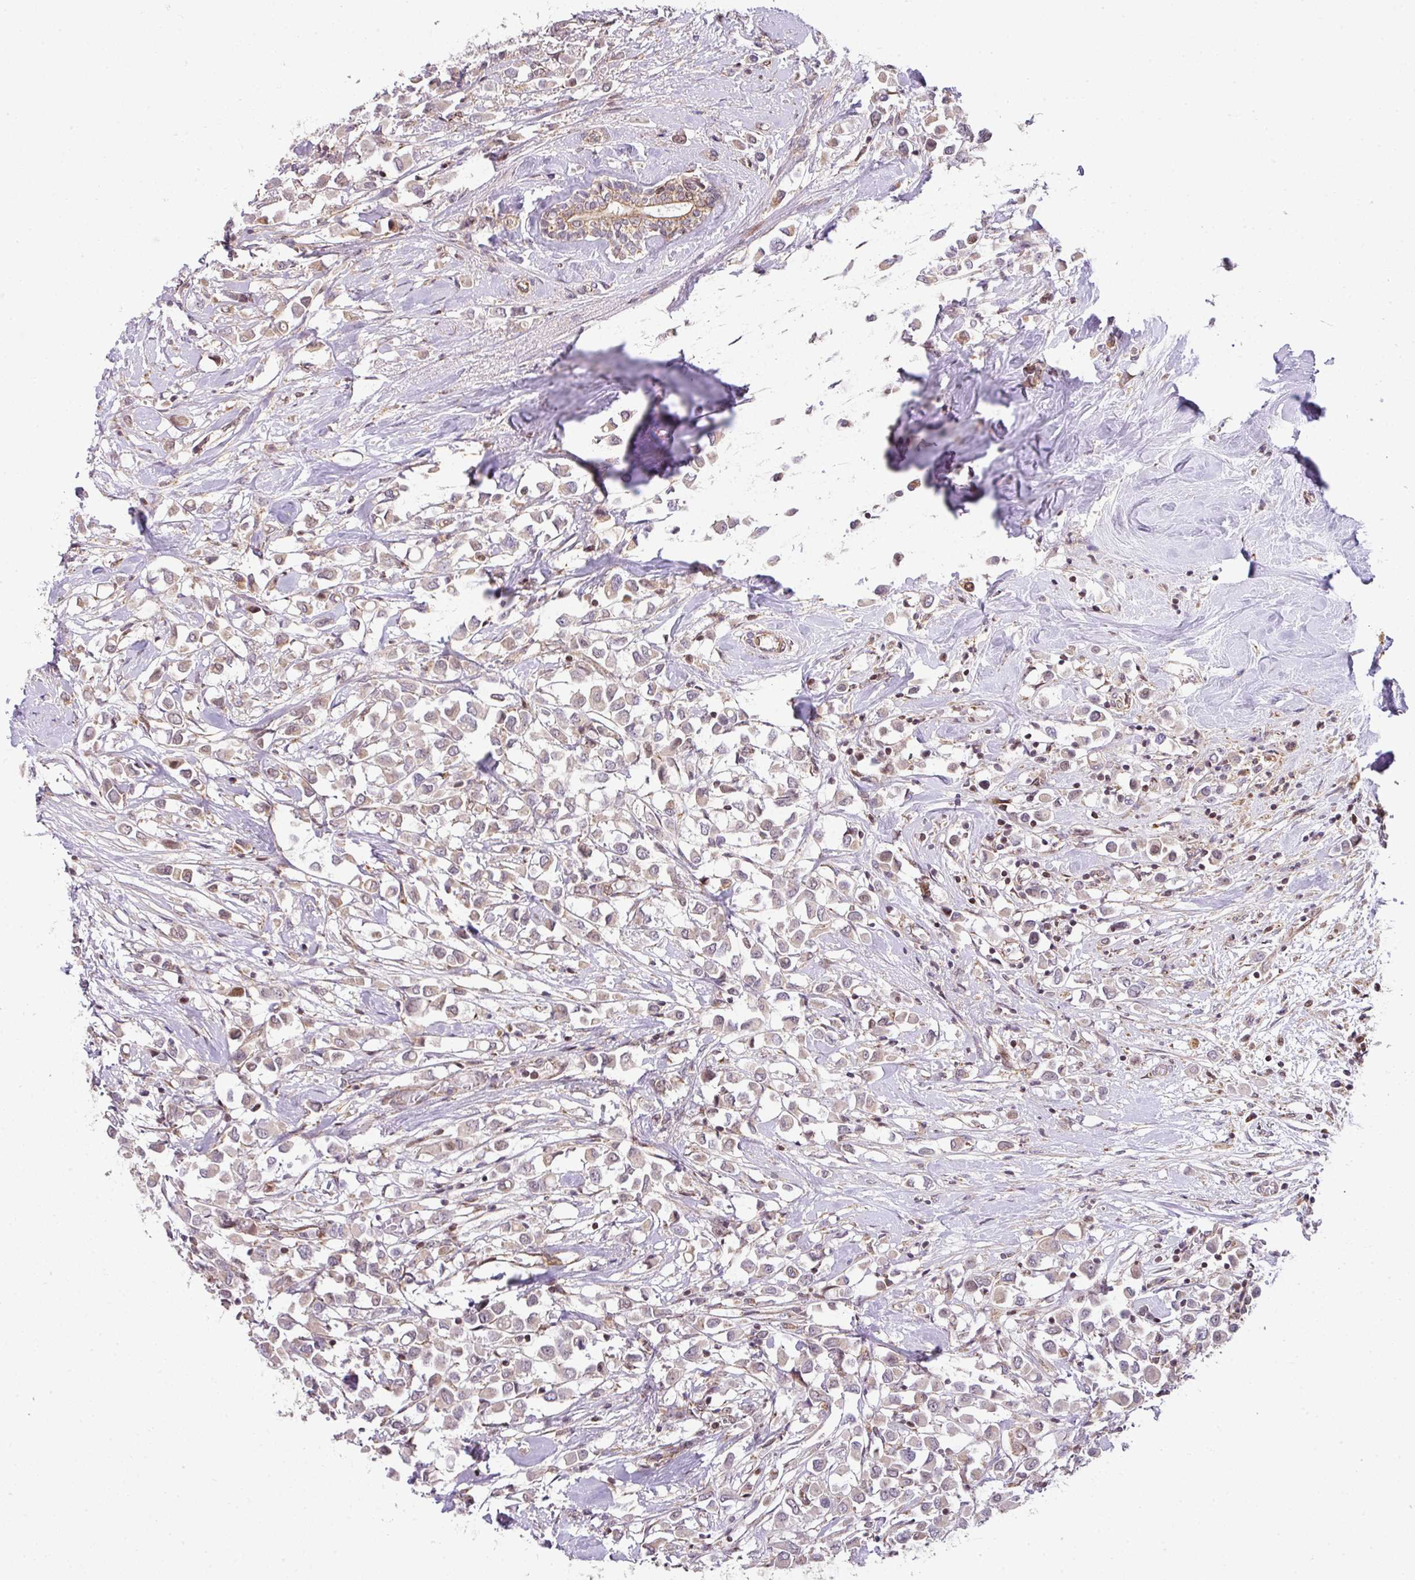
{"staining": {"intensity": "weak", "quantity": "25%-75%", "location": "nuclear"}, "tissue": "breast cancer", "cell_type": "Tumor cells", "image_type": "cancer", "snomed": [{"axis": "morphology", "description": "Duct carcinoma"}, {"axis": "topography", "description": "Breast"}], "caption": "Infiltrating ductal carcinoma (breast) stained for a protein (brown) shows weak nuclear positive staining in about 25%-75% of tumor cells.", "gene": "PLK1", "patient": {"sex": "female", "age": 61}}